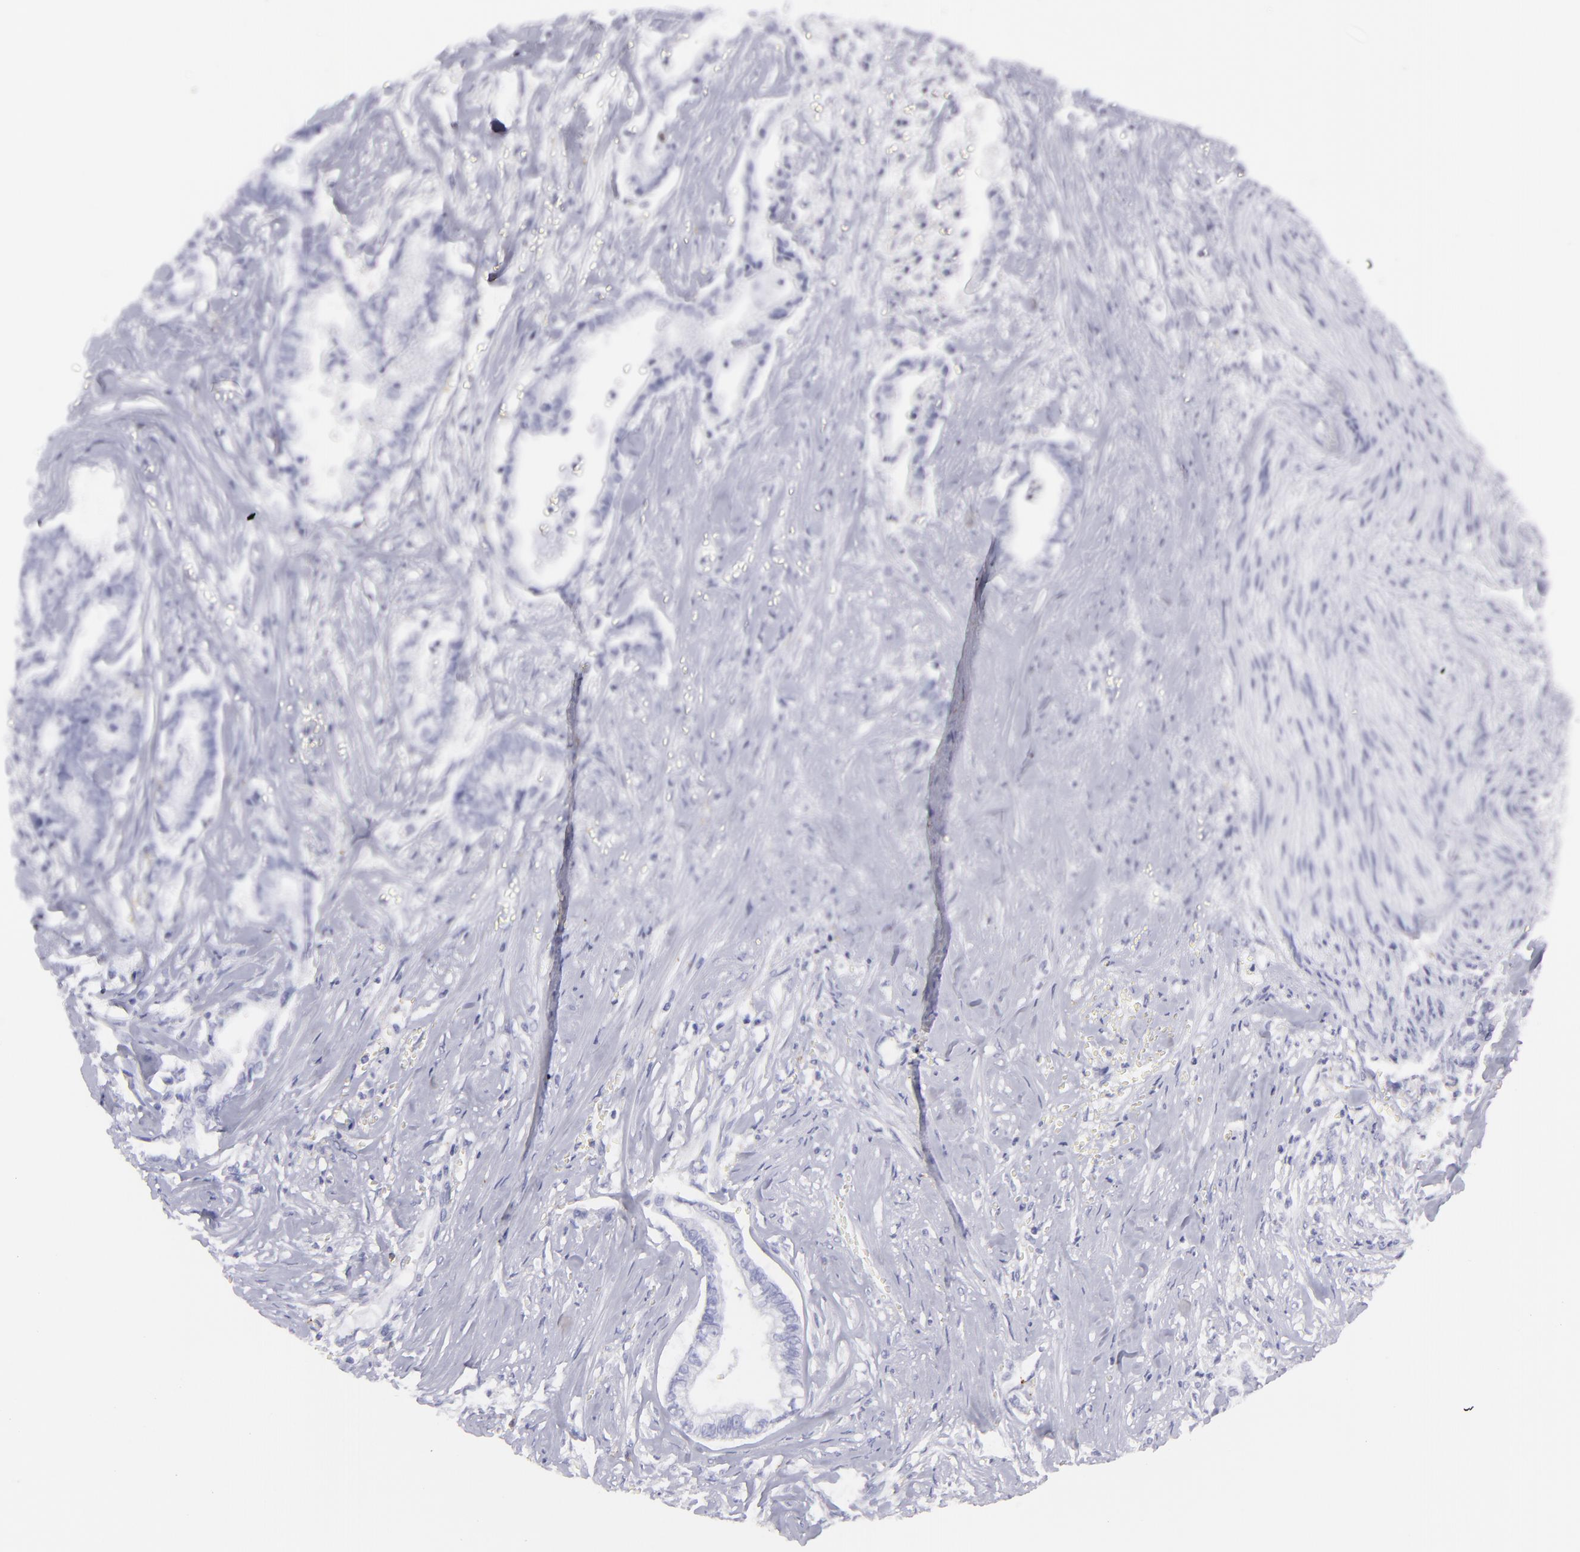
{"staining": {"intensity": "negative", "quantity": "none", "location": "none"}, "tissue": "liver cancer", "cell_type": "Tumor cells", "image_type": "cancer", "snomed": [{"axis": "morphology", "description": "Cholangiocarcinoma"}, {"axis": "topography", "description": "Liver"}], "caption": "The photomicrograph reveals no significant staining in tumor cells of liver cholangiocarcinoma.", "gene": "SELPLG", "patient": {"sex": "male", "age": 57}}